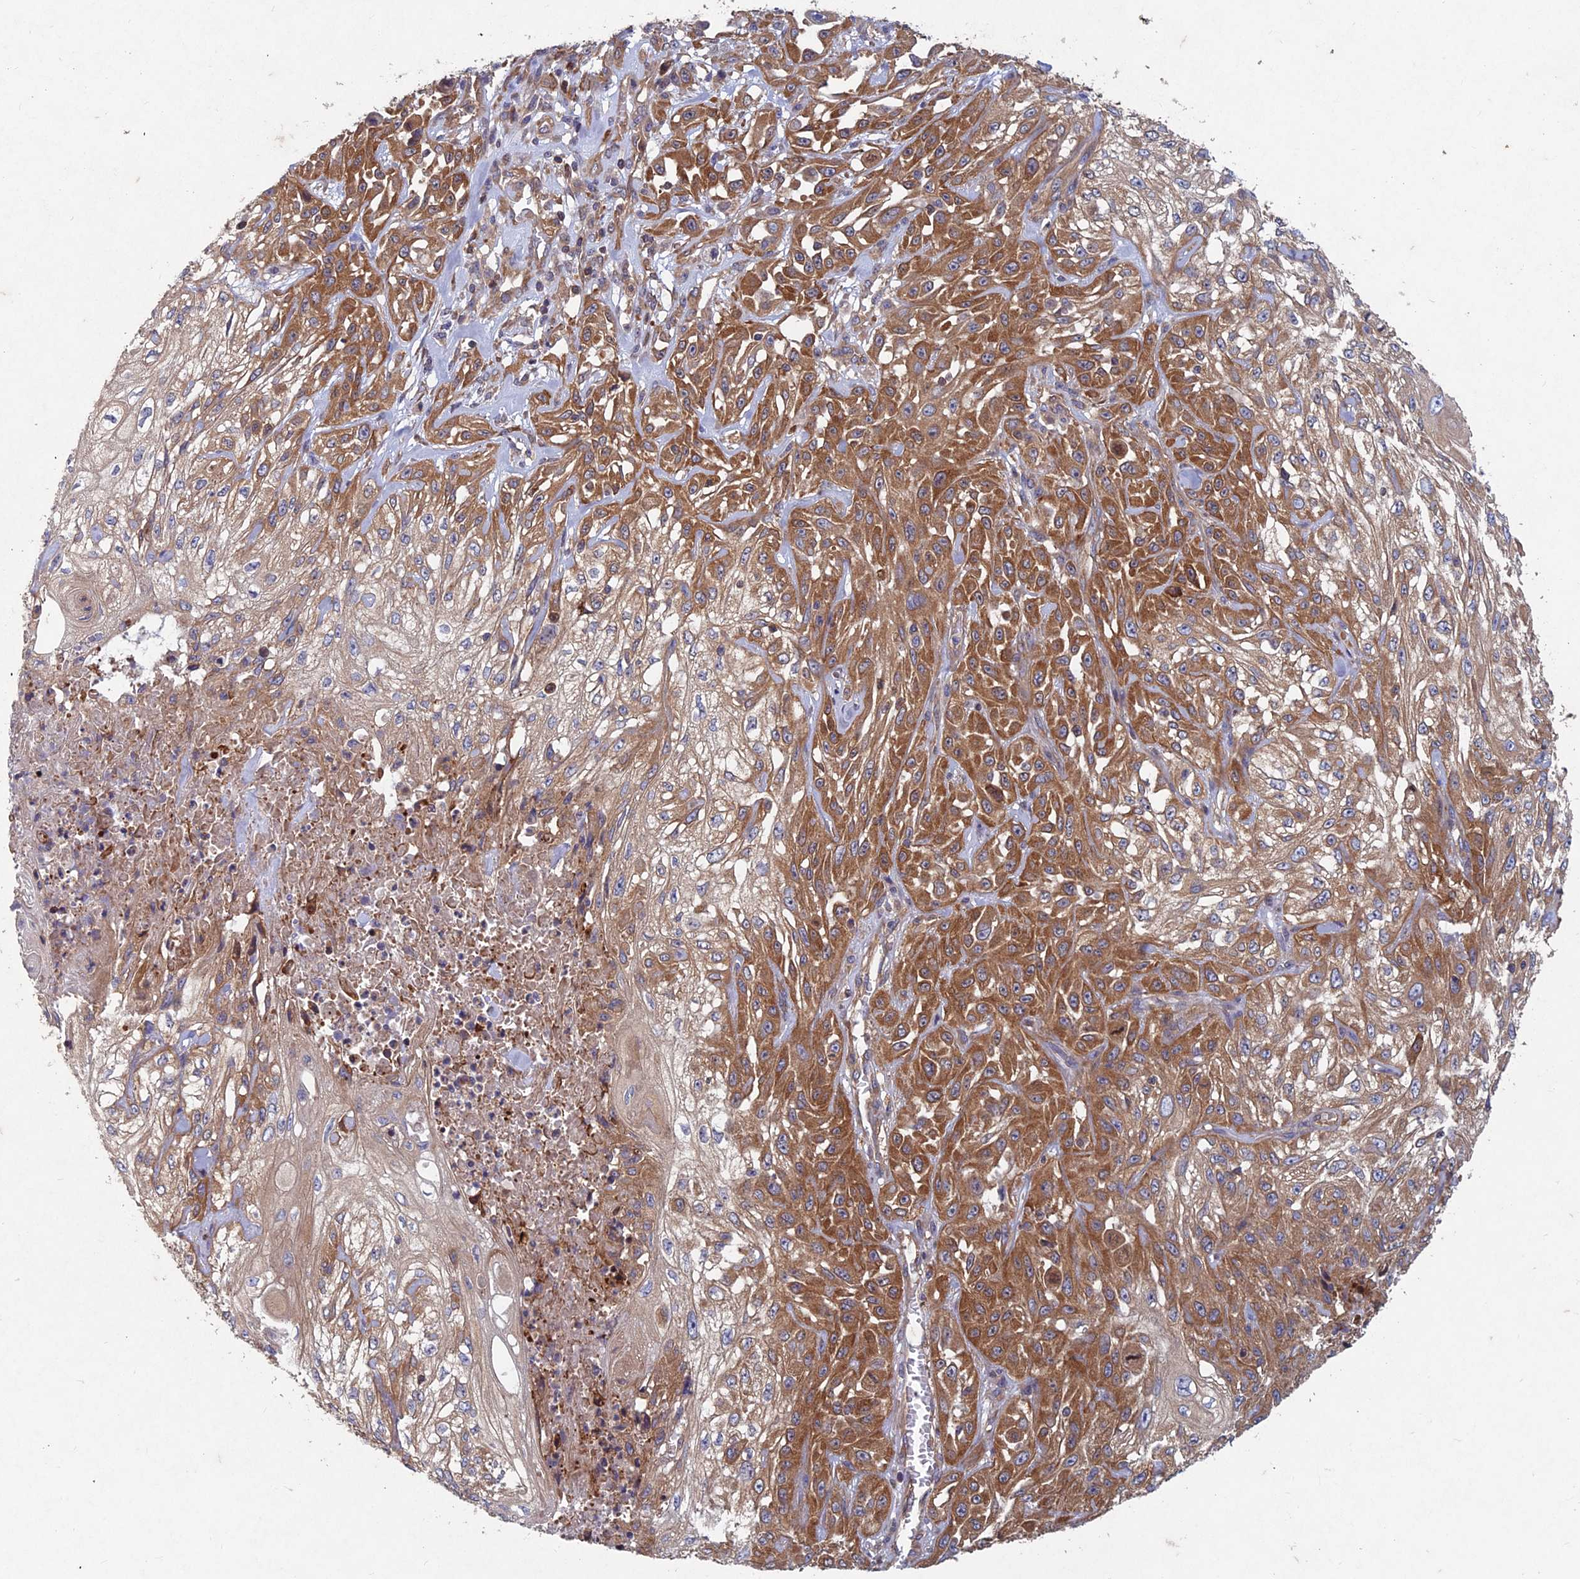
{"staining": {"intensity": "strong", "quantity": "25%-75%", "location": "cytoplasmic/membranous"}, "tissue": "skin cancer", "cell_type": "Tumor cells", "image_type": "cancer", "snomed": [{"axis": "morphology", "description": "Squamous cell carcinoma, NOS"}, {"axis": "morphology", "description": "Squamous cell carcinoma, metastatic, NOS"}, {"axis": "topography", "description": "Skin"}, {"axis": "topography", "description": "Lymph node"}], "caption": "Squamous cell carcinoma (skin) tissue reveals strong cytoplasmic/membranous expression in approximately 25%-75% of tumor cells The protein is shown in brown color, while the nuclei are stained blue.", "gene": "NCAPG", "patient": {"sex": "male", "age": 75}}